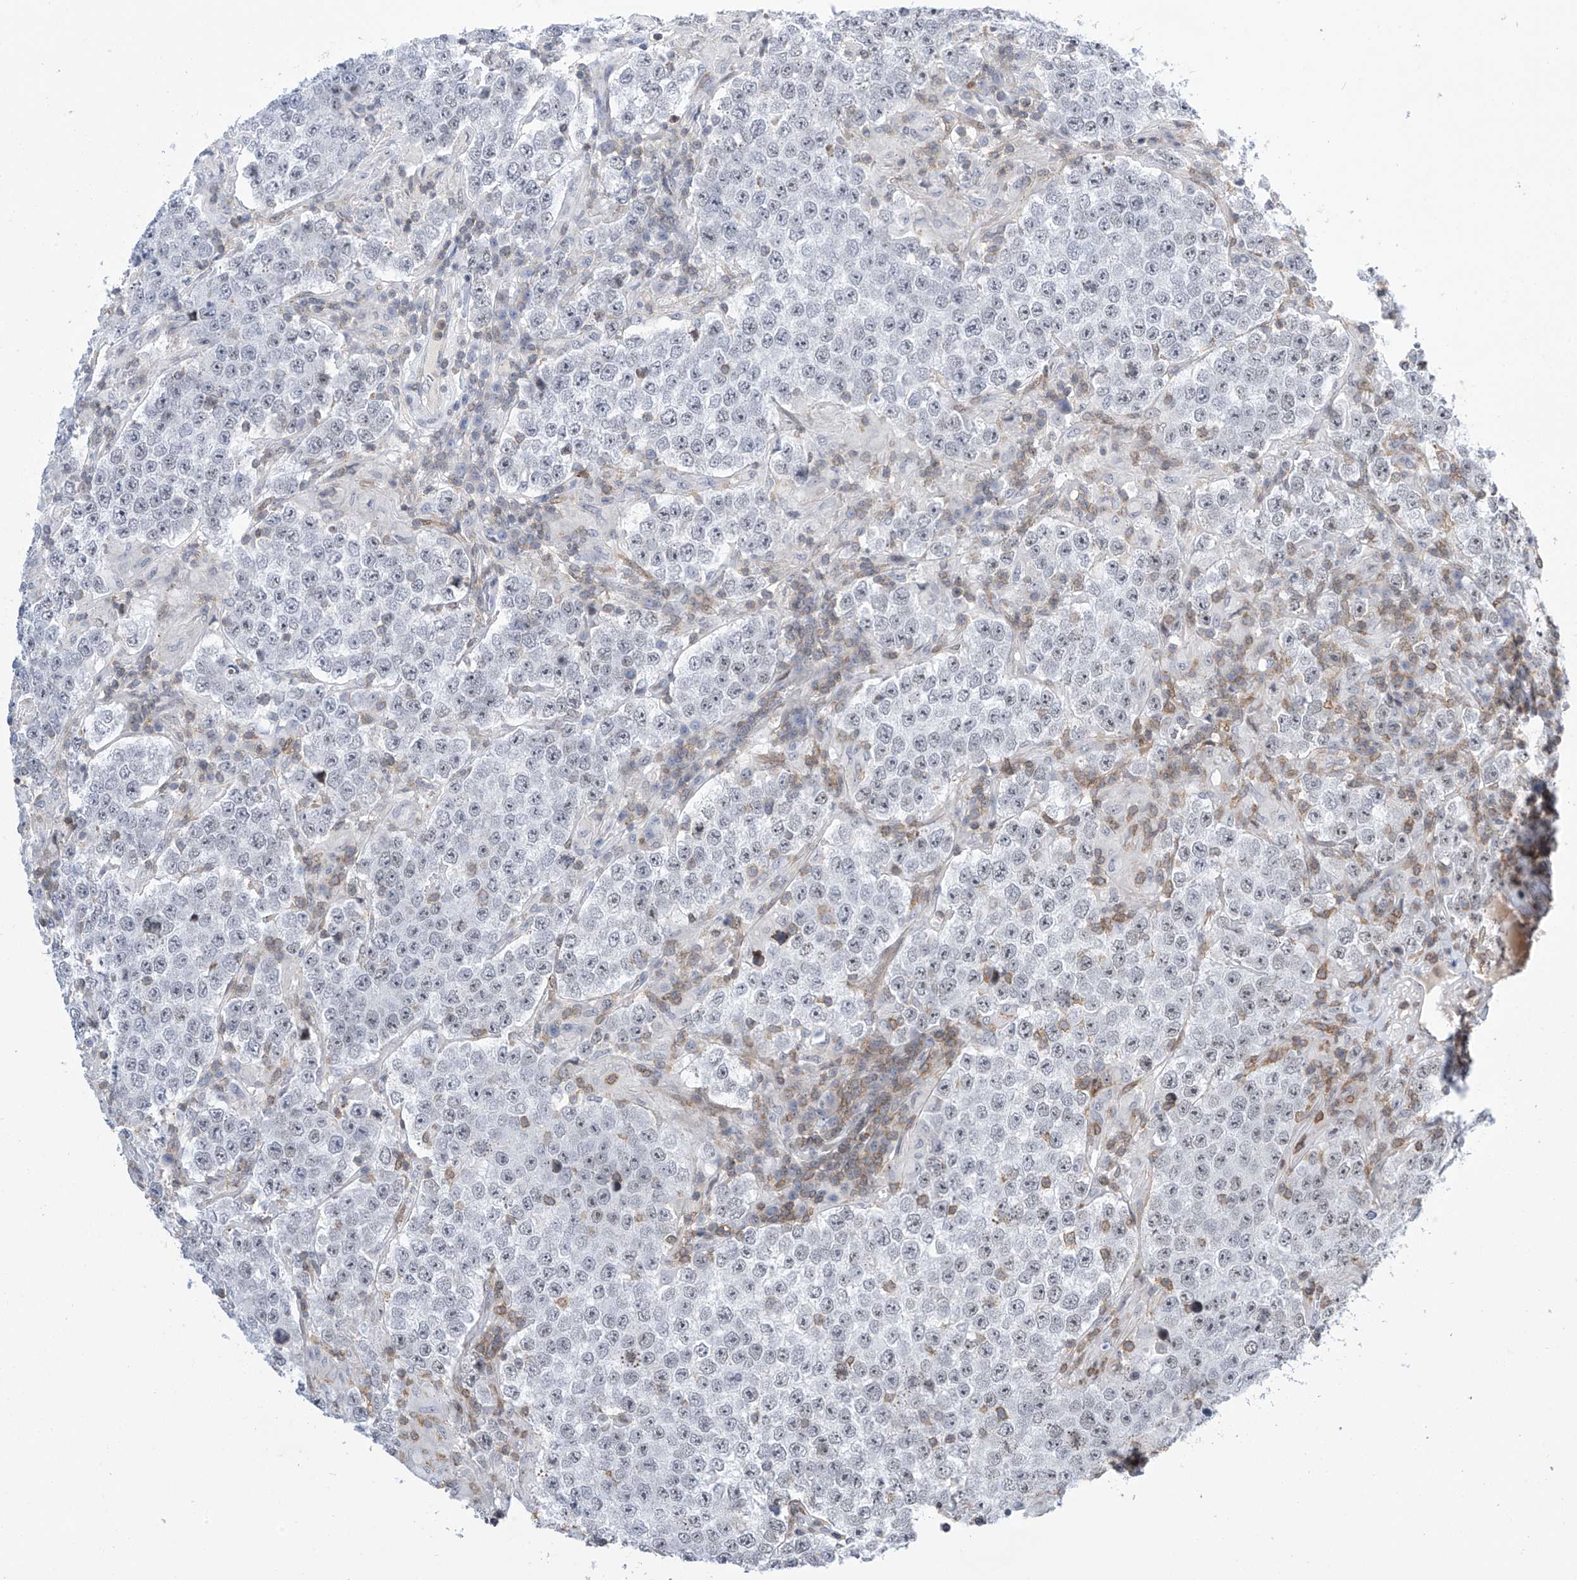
{"staining": {"intensity": "negative", "quantity": "none", "location": "none"}, "tissue": "testis cancer", "cell_type": "Tumor cells", "image_type": "cancer", "snomed": [{"axis": "morphology", "description": "Normal tissue, NOS"}, {"axis": "morphology", "description": "Urothelial carcinoma, High grade"}, {"axis": "morphology", "description": "Seminoma, NOS"}, {"axis": "morphology", "description": "Carcinoma, Embryonal, NOS"}, {"axis": "topography", "description": "Urinary bladder"}, {"axis": "topography", "description": "Testis"}], "caption": "There is no significant staining in tumor cells of testis cancer (embryonal carcinoma).", "gene": "MSL3", "patient": {"sex": "male", "age": 41}}